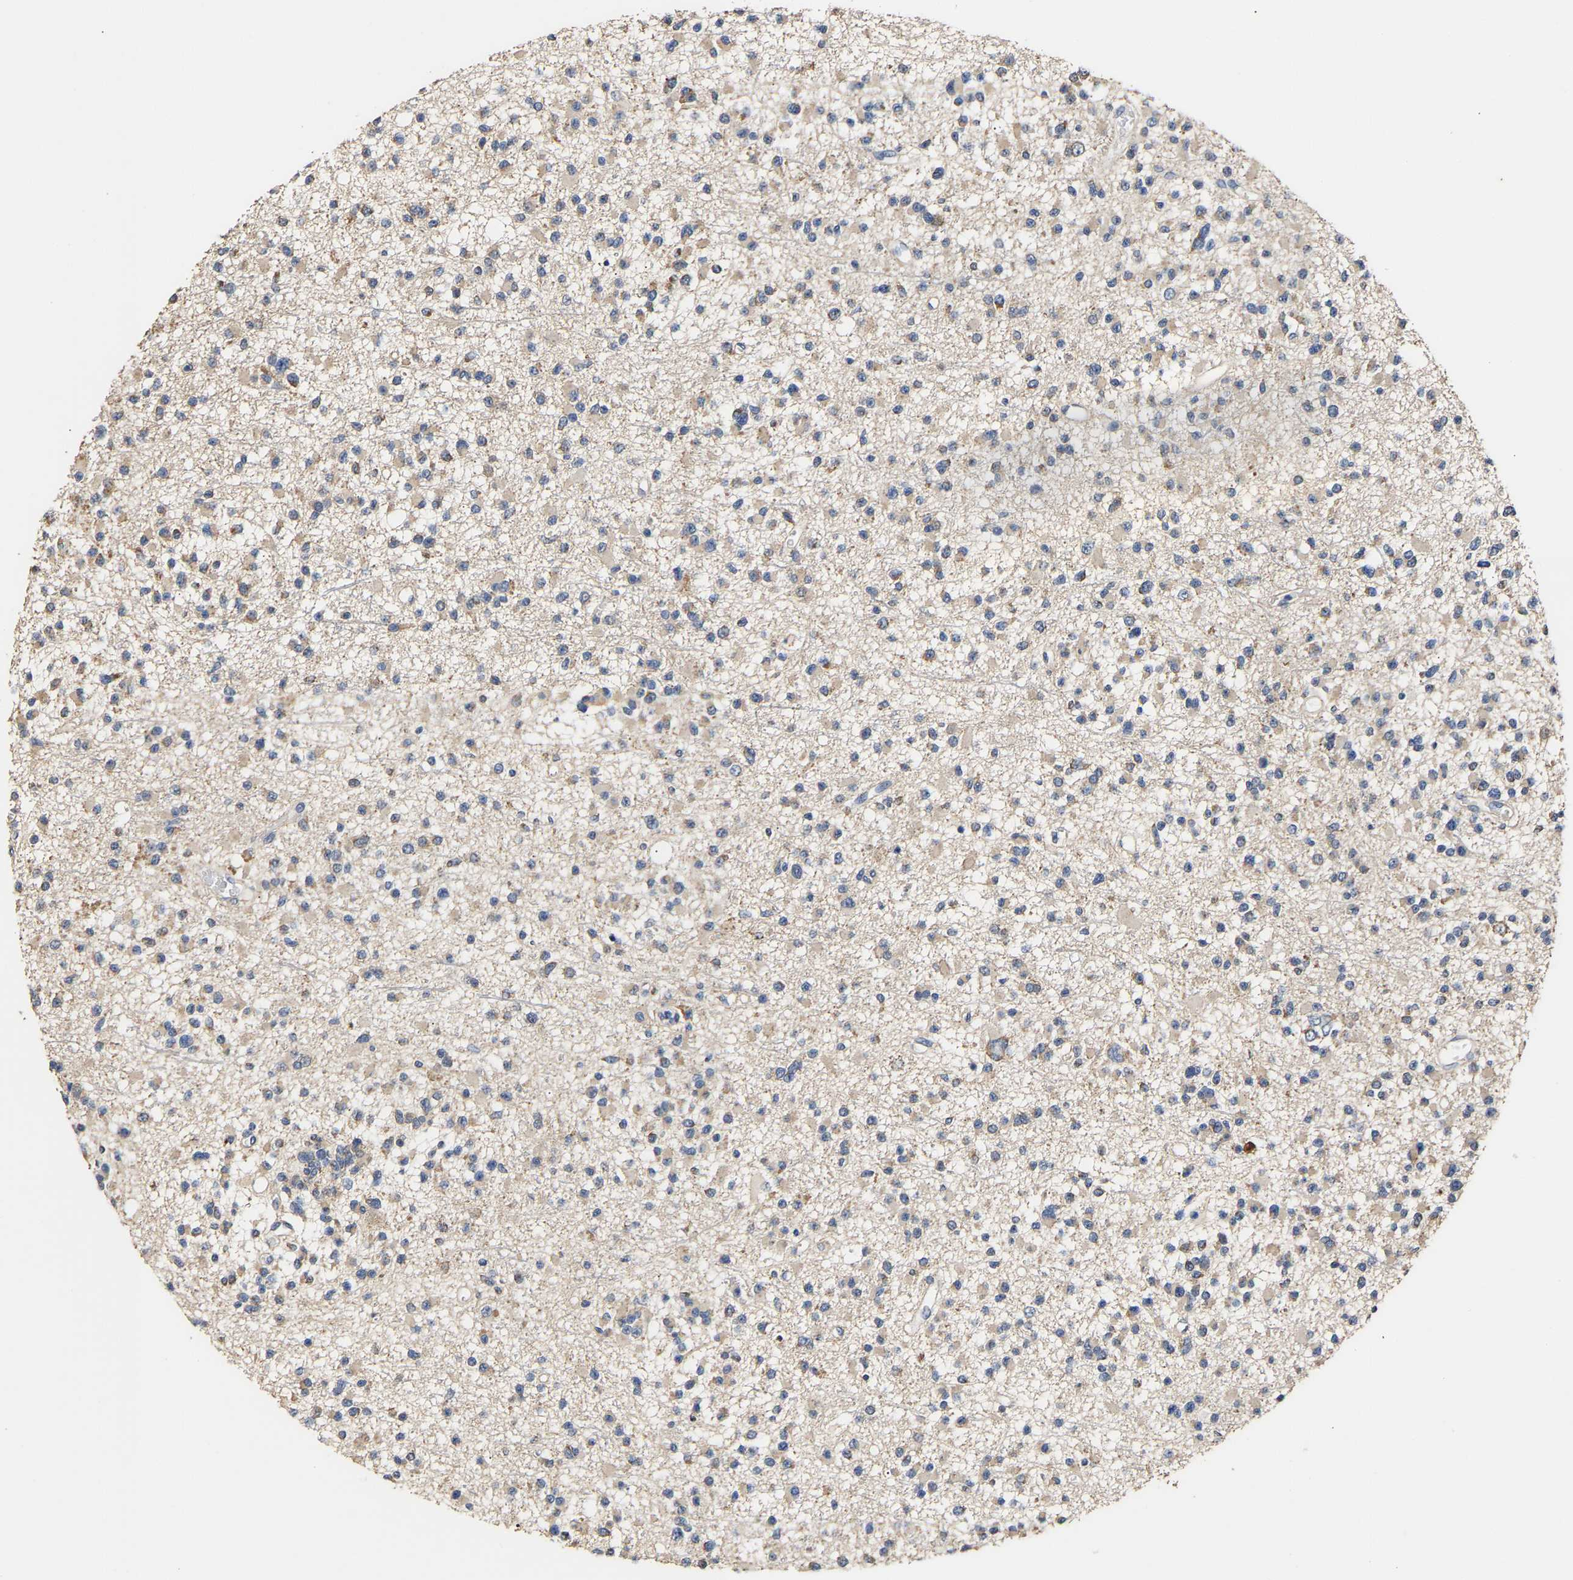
{"staining": {"intensity": "weak", "quantity": "<25%", "location": "cytoplasmic/membranous"}, "tissue": "glioma", "cell_type": "Tumor cells", "image_type": "cancer", "snomed": [{"axis": "morphology", "description": "Glioma, malignant, Low grade"}, {"axis": "topography", "description": "Brain"}], "caption": "Image shows no significant protein expression in tumor cells of malignant glioma (low-grade).", "gene": "ZNF26", "patient": {"sex": "female", "age": 22}}